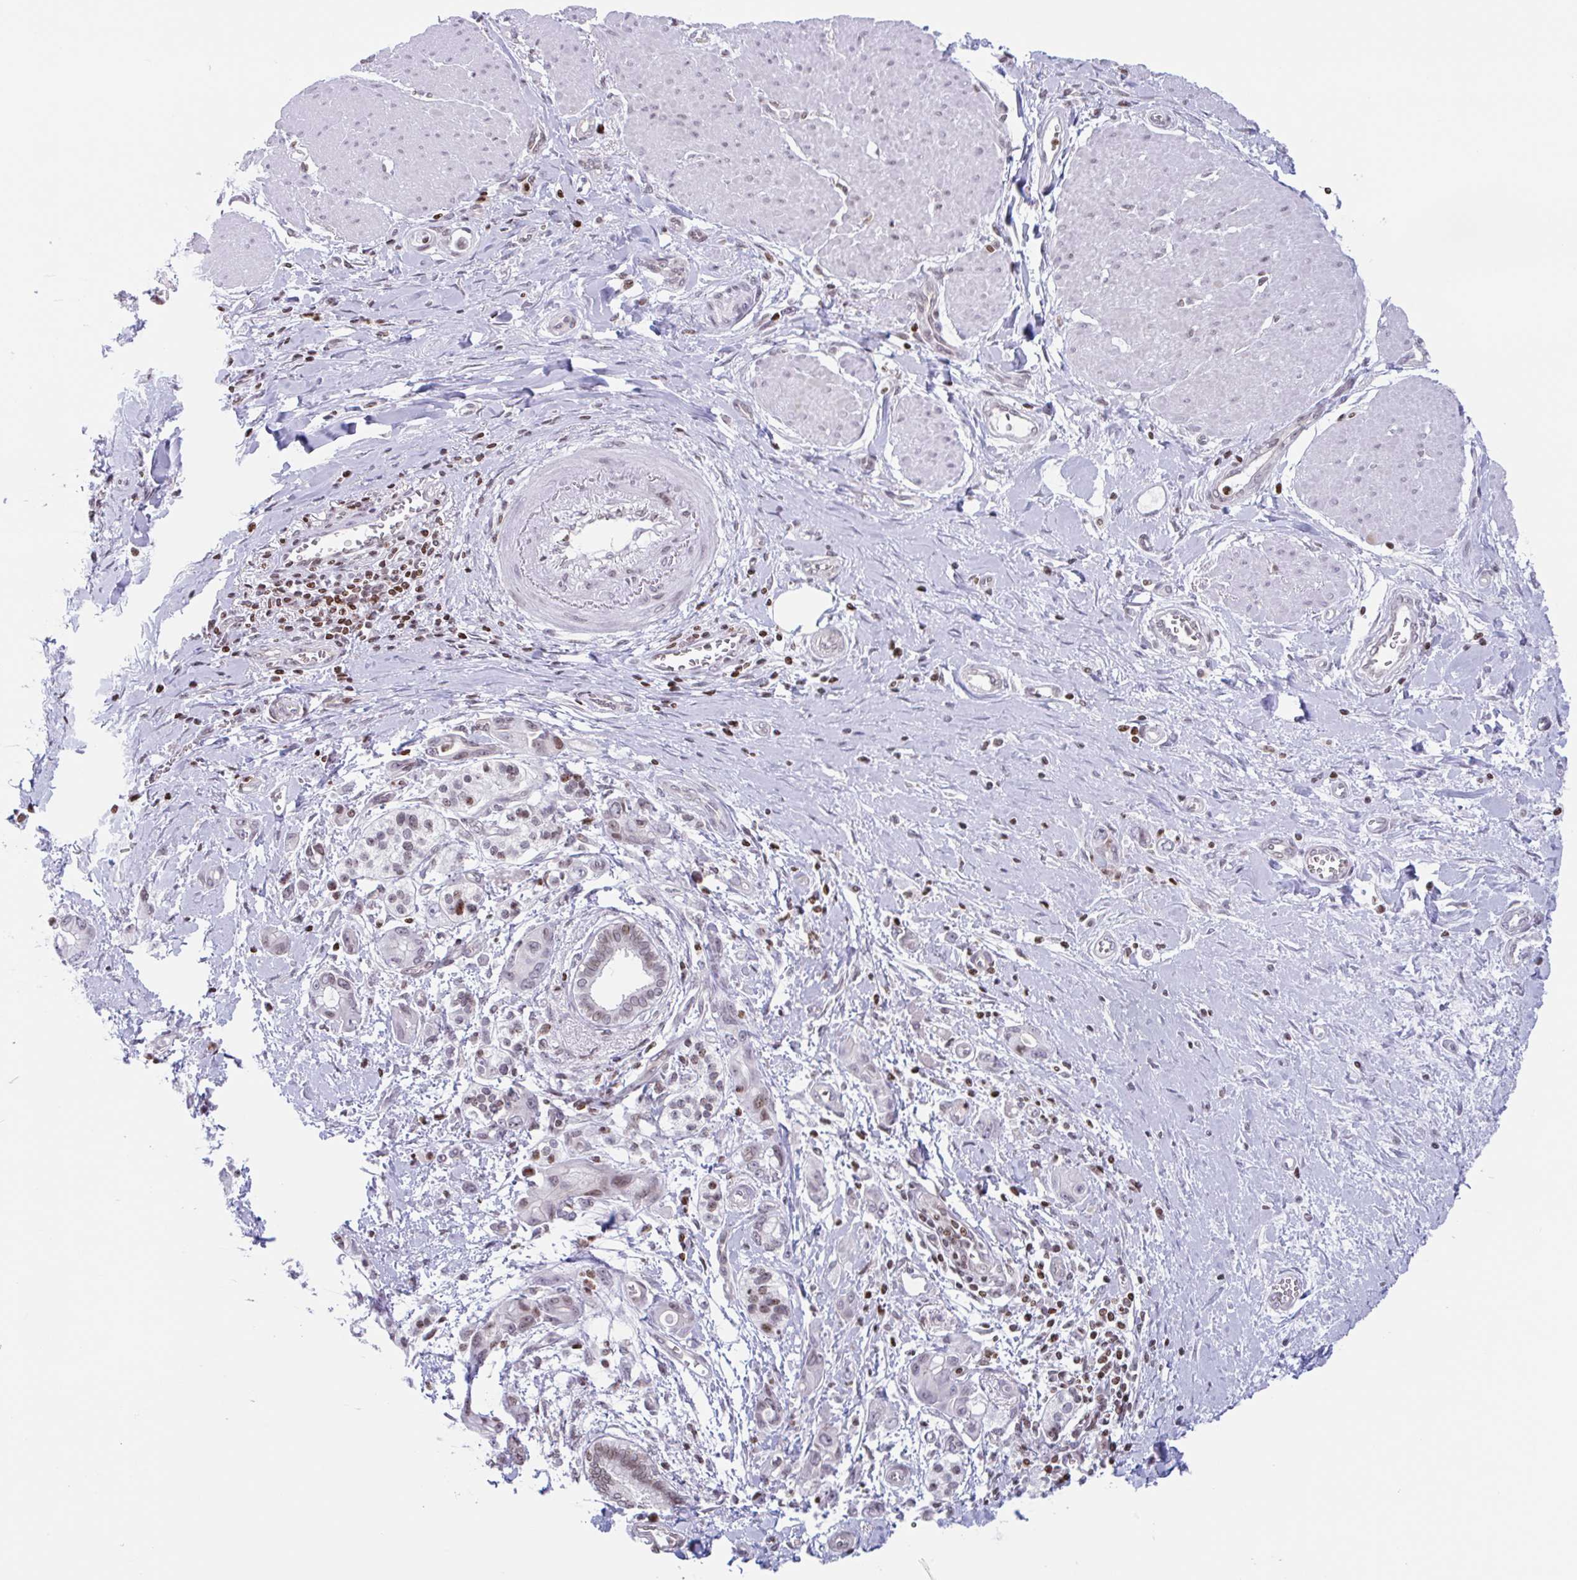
{"staining": {"intensity": "weak", "quantity": ">75%", "location": "nuclear"}, "tissue": "pancreatic cancer", "cell_type": "Tumor cells", "image_type": "cancer", "snomed": [{"axis": "morphology", "description": "Adenocarcinoma, NOS"}, {"axis": "topography", "description": "Pancreas"}], "caption": "Weak nuclear staining for a protein is seen in about >75% of tumor cells of pancreatic adenocarcinoma using immunohistochemistry.", "gene": "NOL6", "patient": {"sex": "male", "age": 68}}